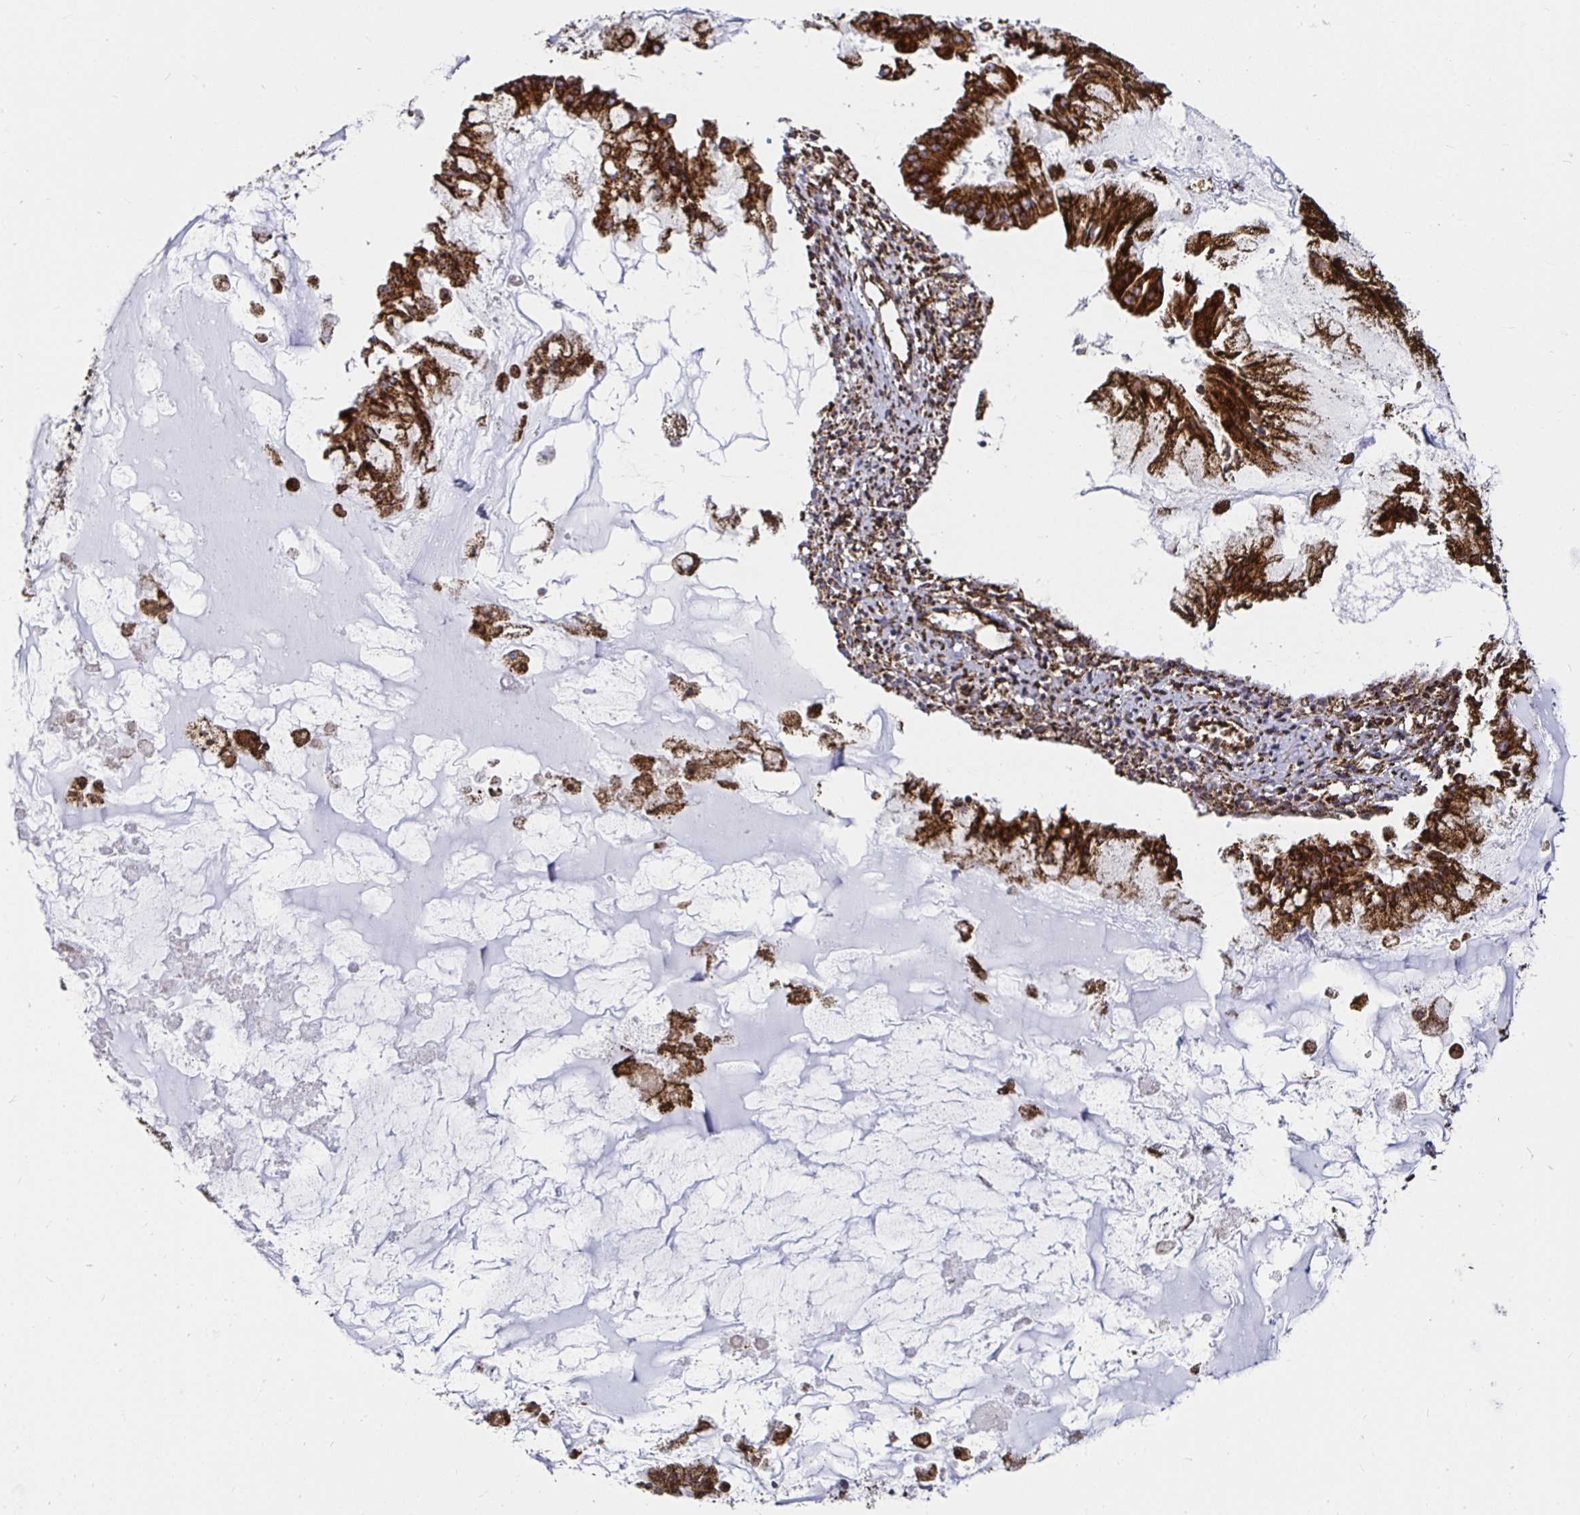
{"staining": {"intensity": "strong", "quantity": ">75%", "location": "cytoplasmic/membranous"}, "tissue": "ovarian cancer", "cell_type": "Tumor cells", "image_type": "cancer", "snomed": [{"axis": "morphology", "description": "Cystadenocarcinoma, mucinous, NOS"}, {"axis": "topography", "description": "Ovary"}], "caption": "Tumor cells exhibit high levels of strong cytoplasmic/membranous expression in approximately >75% of cells in human ovarian cancer (mucinous cystadenocarcinoma). (IHC, brightfield microscopy, high magnification).", "gene": "SMYD3", "patient": {"sex": "female", "age": 34}}